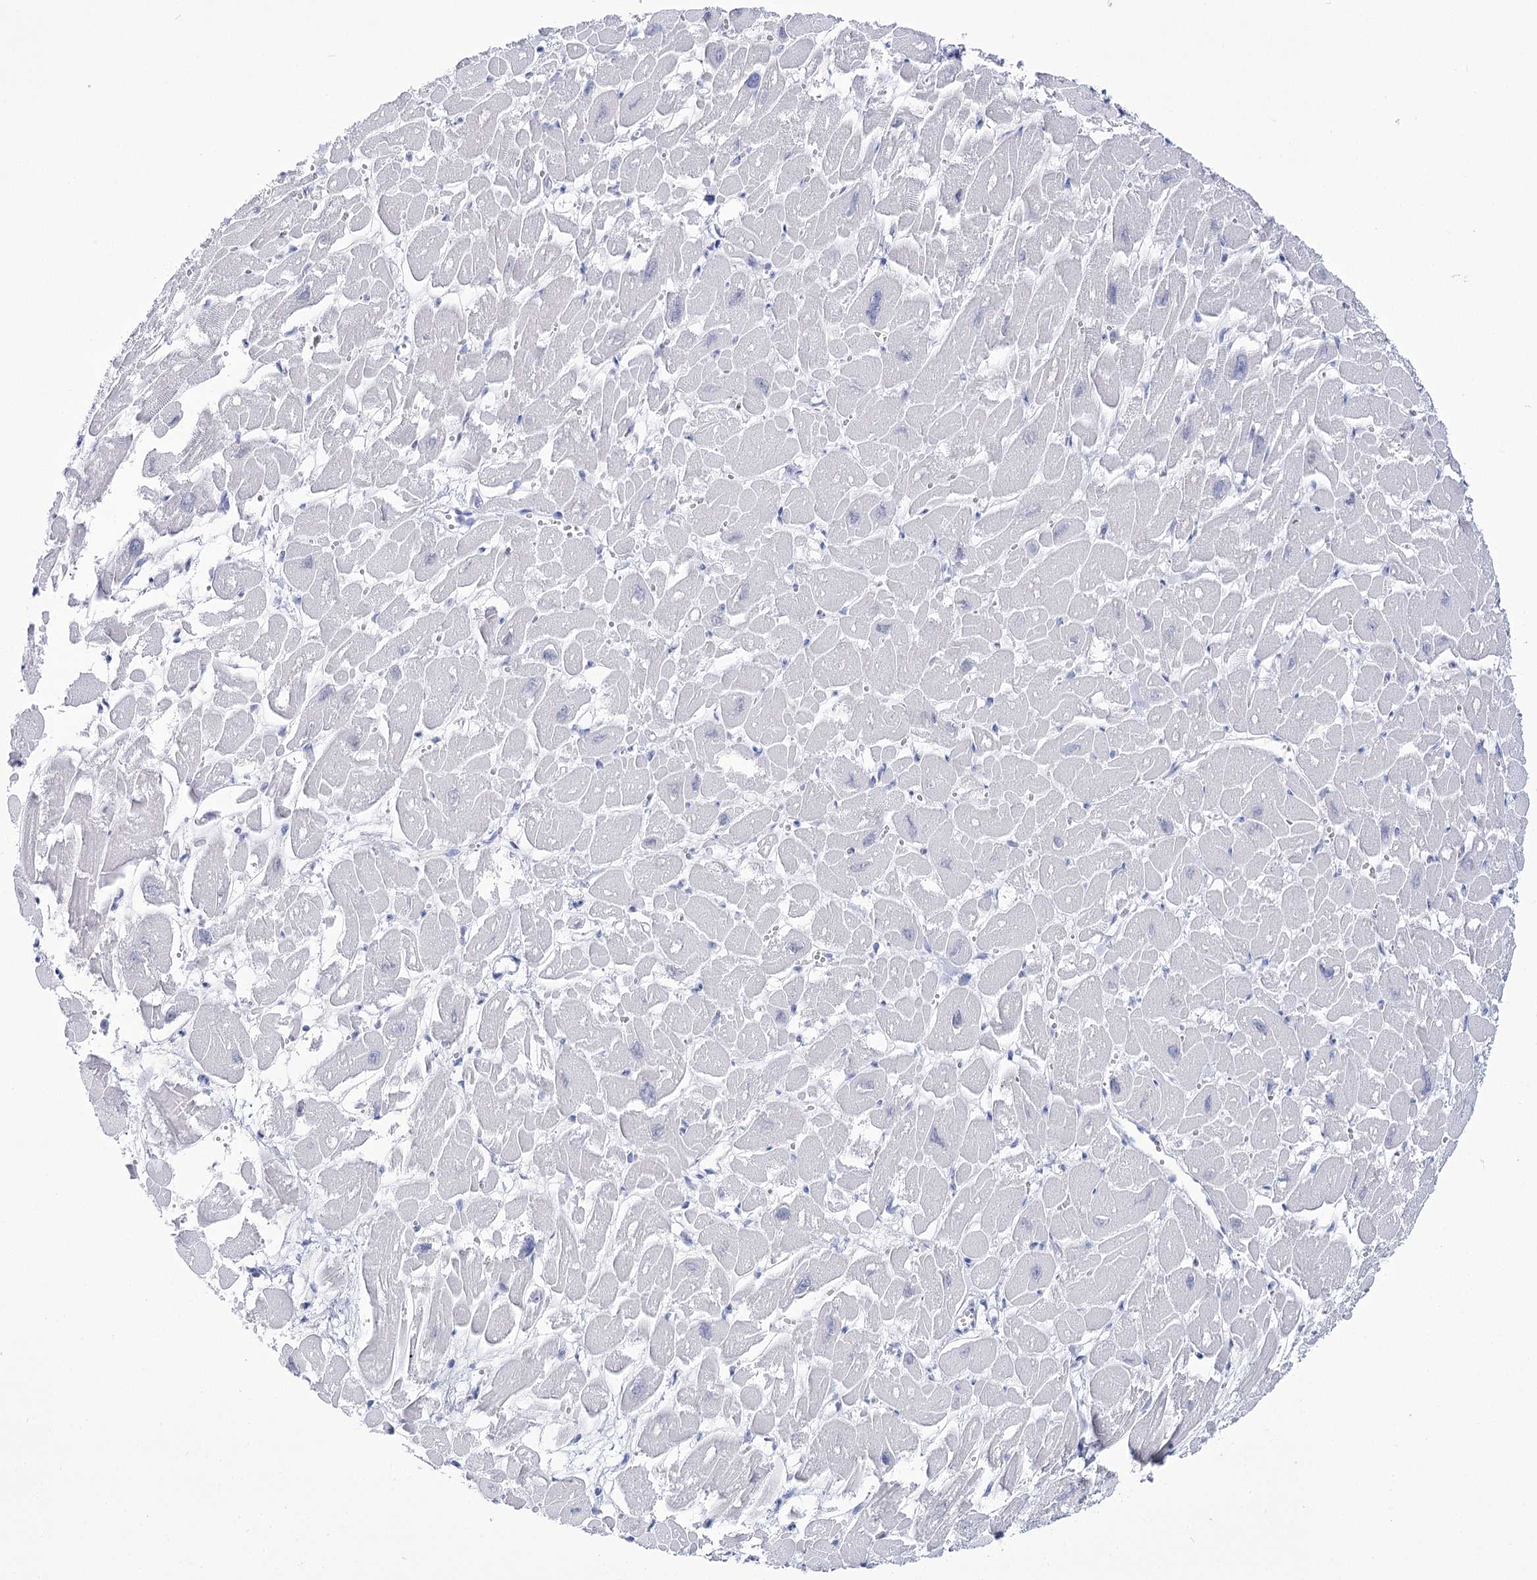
{"staining": {"intensity": "negative", "quantity": "none", "location": "none"}, "tissue": "heart muscle", "cell_type": "Cardiomyocytes", "image_type": "normal", "snomed": [{"axis": "morphology", "description": "Normal tissue, NOS"}, {"axis": "topography", "description": "Heart"}], "caption": "High power microscopy image of an immunohistochemistry histopathology image of unremarkable heart muscle, revealing no significant expression in cardiomyocytes.", "gene": "UBA6", "patient": {"sex": "male", "age": 54}}